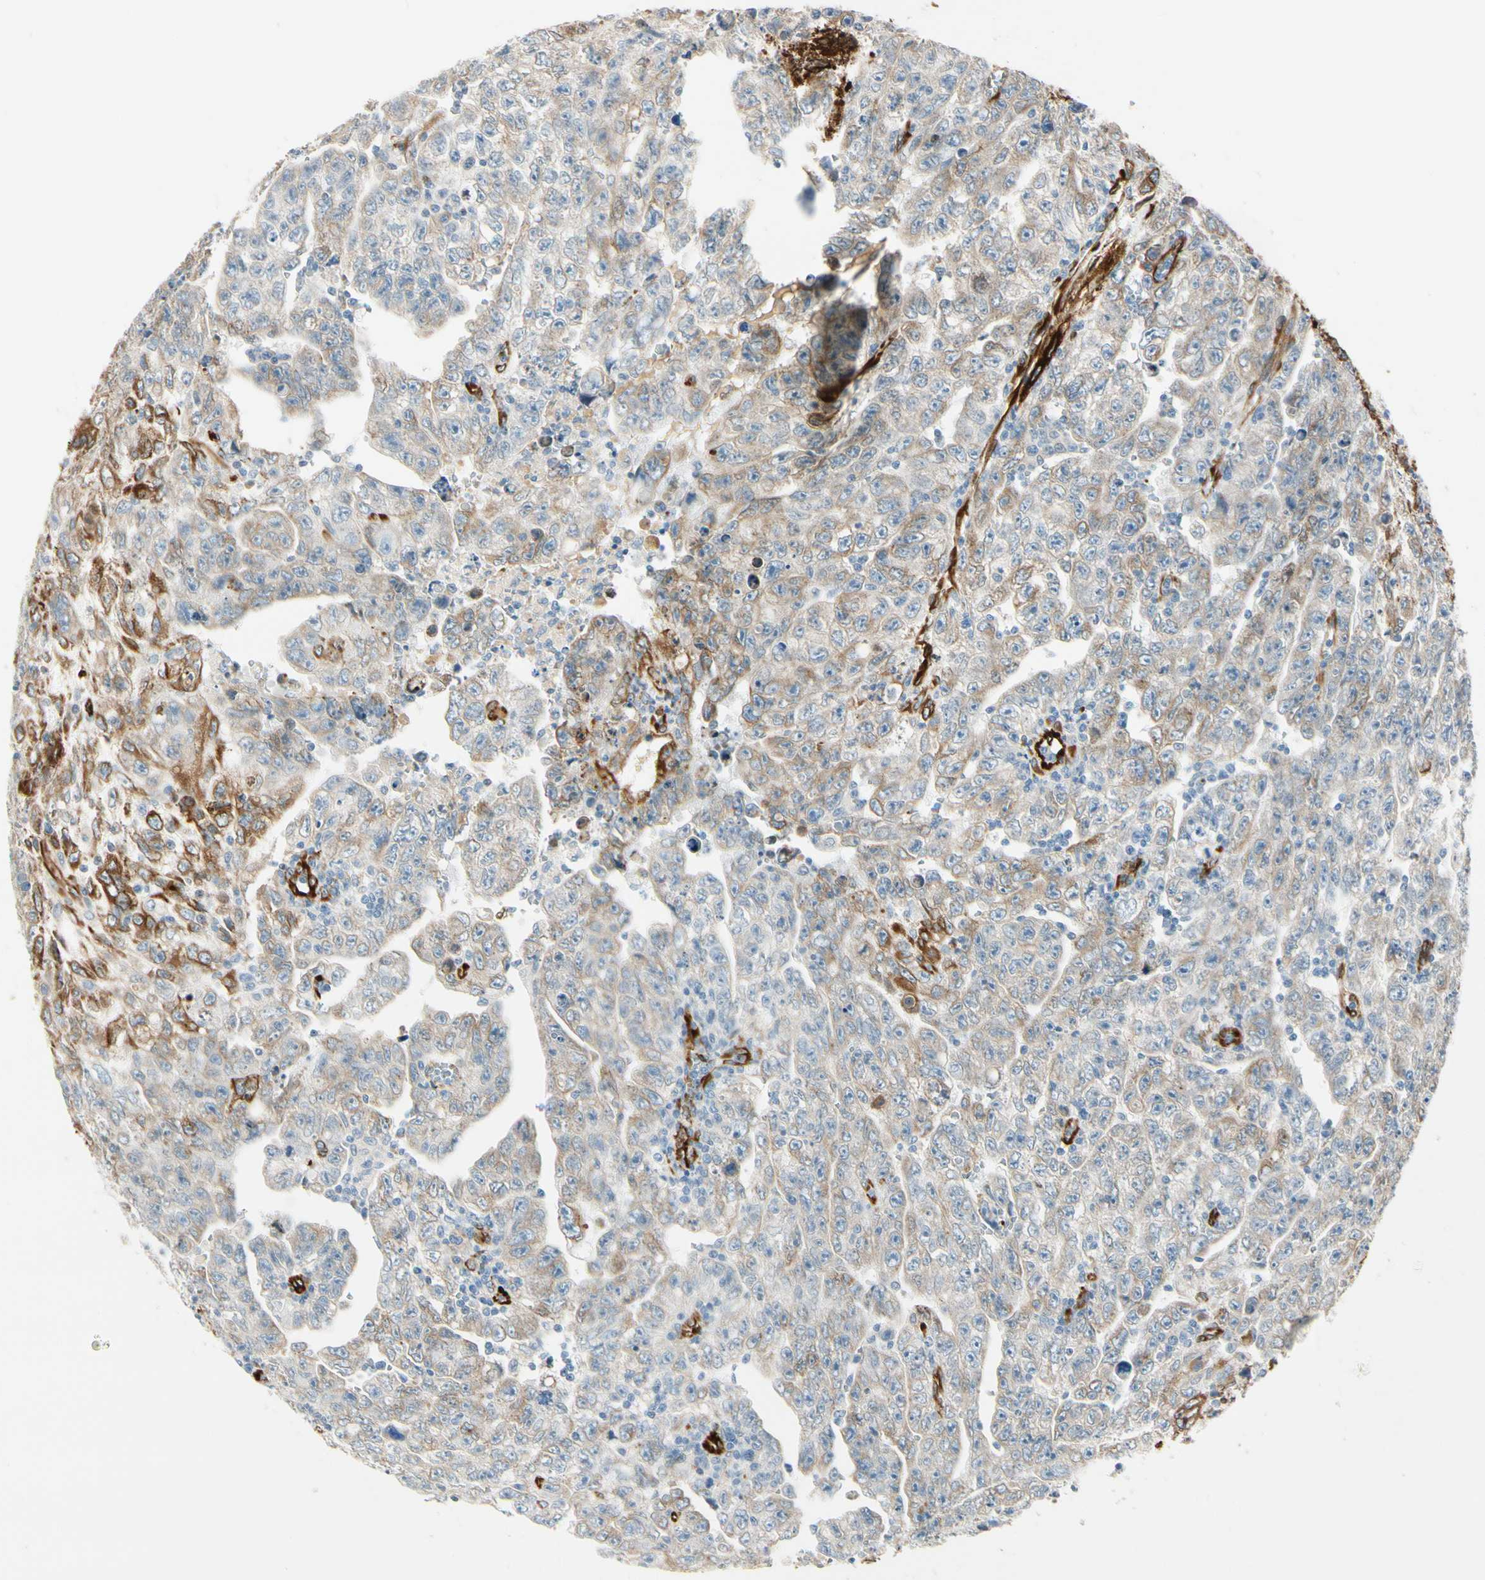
{"staining": {"intensity": "weak", "quantity": ">75%", "location": "cytoplasmic/membranous"}, "tissue": "testis cancer", "cell_type": "Tumor cells", "image_type": "cancer", "snomed": [{"axis": "morphology", "description": "Carcinoma, Embryonal, NOS"}, {"axis": "topography", "description": "Testis"}], "caption": "IHC staining of testis embryonal carcinoma, which reveals low levels of weak cytoplasmic/membranous expression in about >75% of tumor cells indicating weak cytoplasmic/membranous protein staining. The staining was performed using DAB (3,3'-diaminobenzidine) (brown) for protein detection and nuclei were counterstained in hematoxylin (blue).", "gene": "FKBP7", "patient": {"sex": "male", "age": 28}}